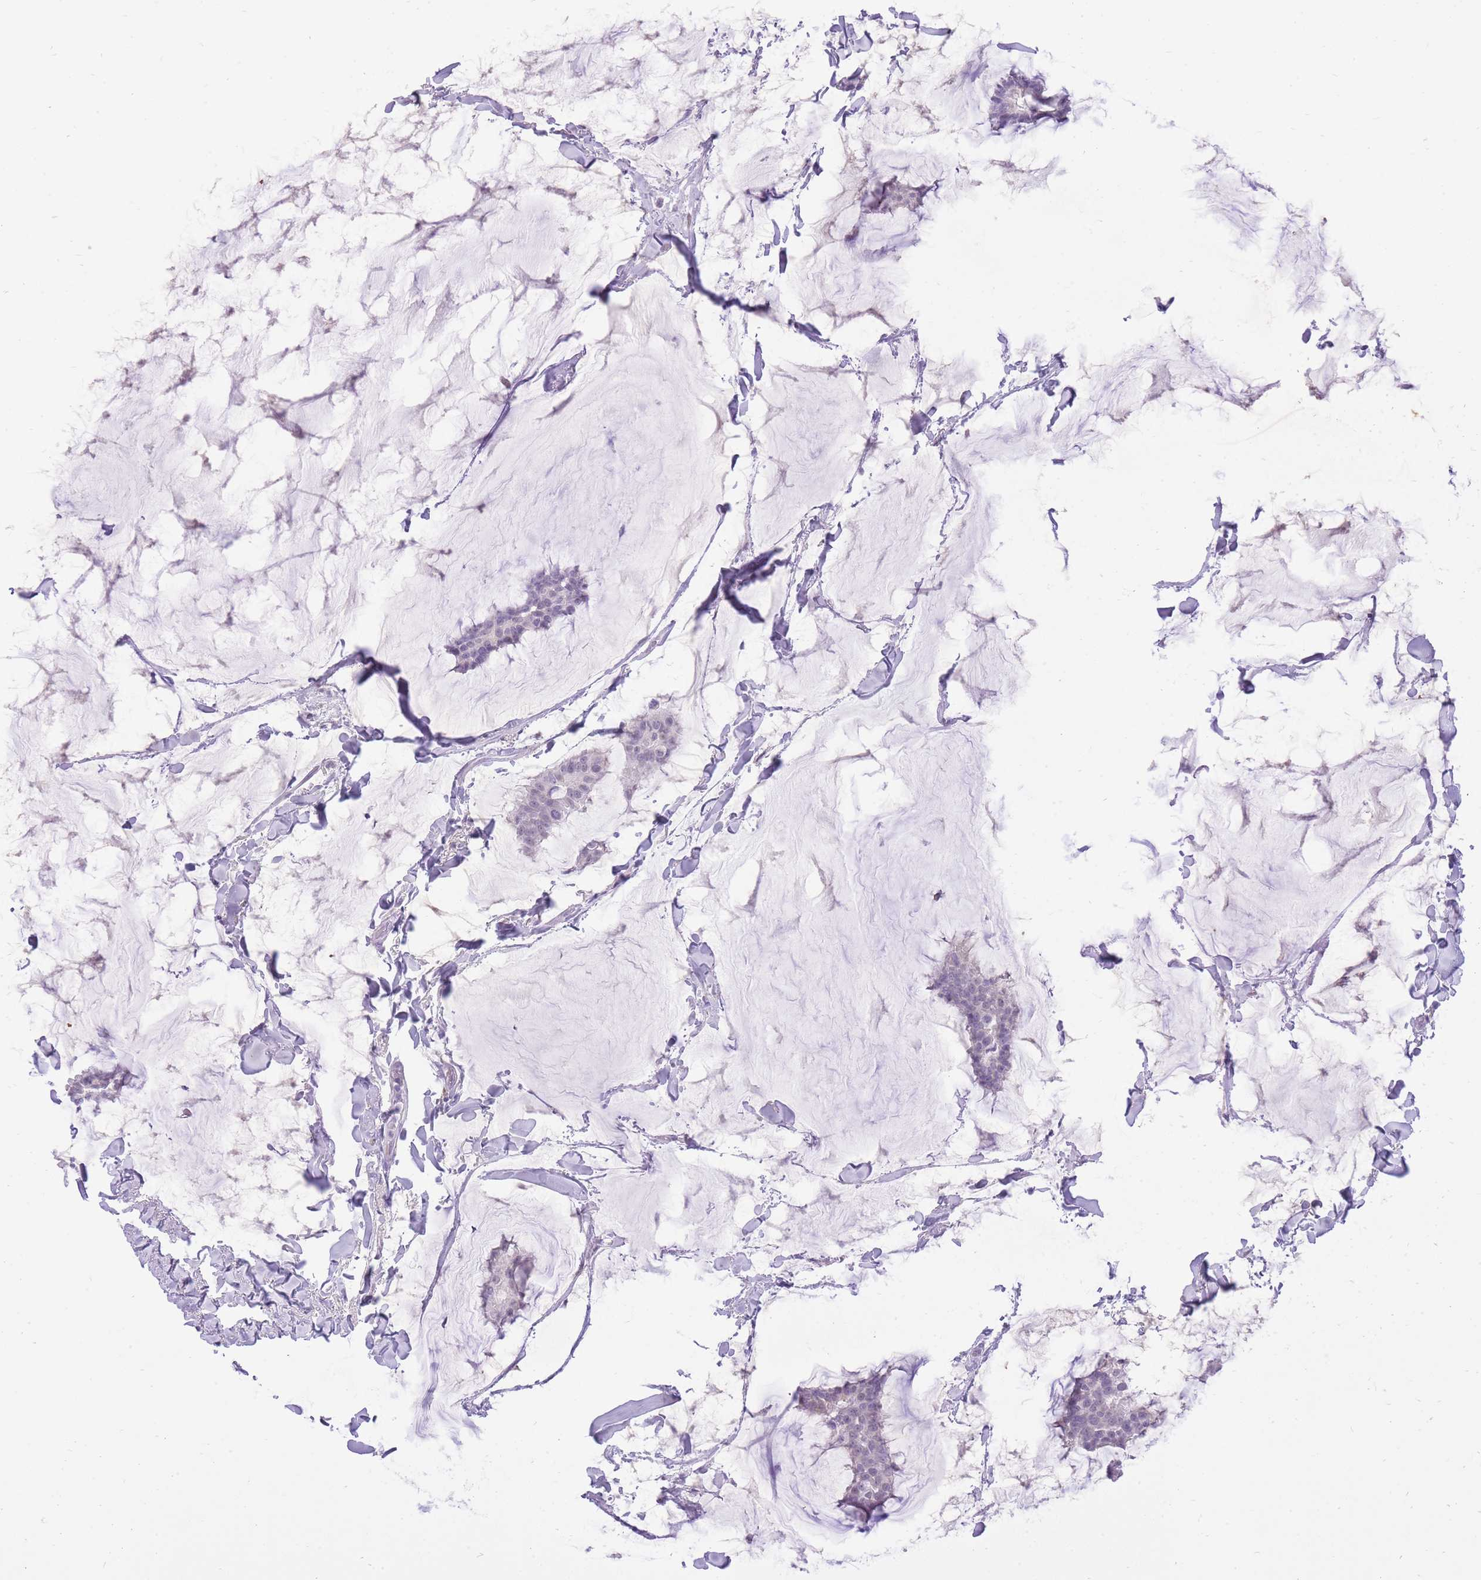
{"staining": {"intensity": "negative", "quantity": "none", "location": "none"}, "tissue": "breast cancer", "cell_type": "Tumor cells", "image_type": "cancer", "snomed": [{"axis": "morphology", "description": "Duct carcinoma"}, {"axis": "topography", "description": "Breast"}], "caption": "An image of human breast invasive ductal carcinoma is negative for staining in tumor cells.", "gene": "DENND2D", "patient": {"sex": "female", "age": 93}}